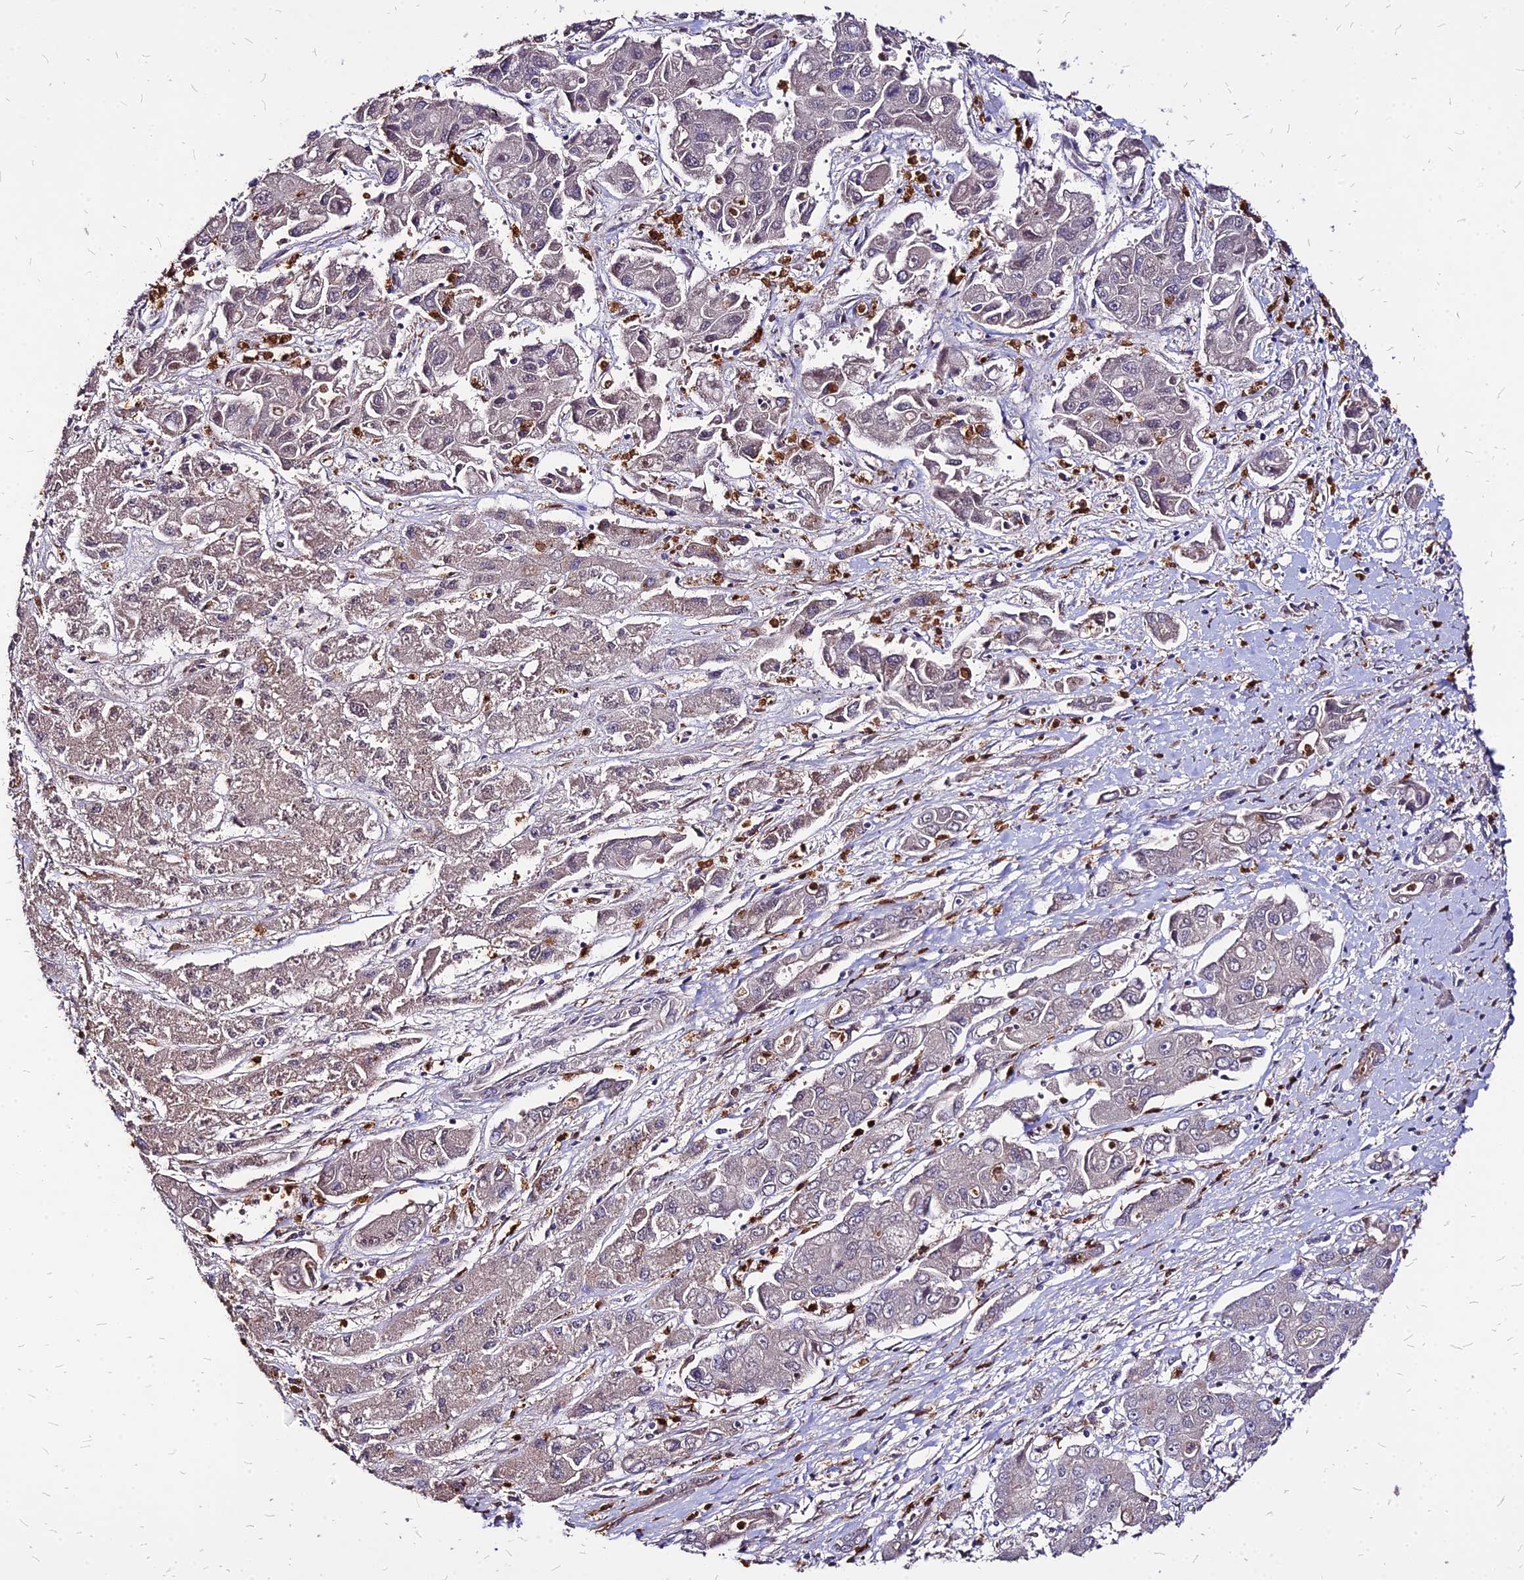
{"staining": {"intensity": "negative", "quantity": "none", "location": "none"}, "tissue": "liver cancer", "cell_type": "Tumor cells", "image_type": "cancer", "snomed": [{"axis": "morphology", "description": "Cholangiocarcinoma"}, {"axis": "topography", "description": "Liver"}], "caption": "The immunohistochemistry (IHC) photomicrograph has no significant positivity in tumor cells of cholangiocarcinoma (liver) tissue.", "gene": "APBA3", "patient": {"sex": "male", "age": 67}}